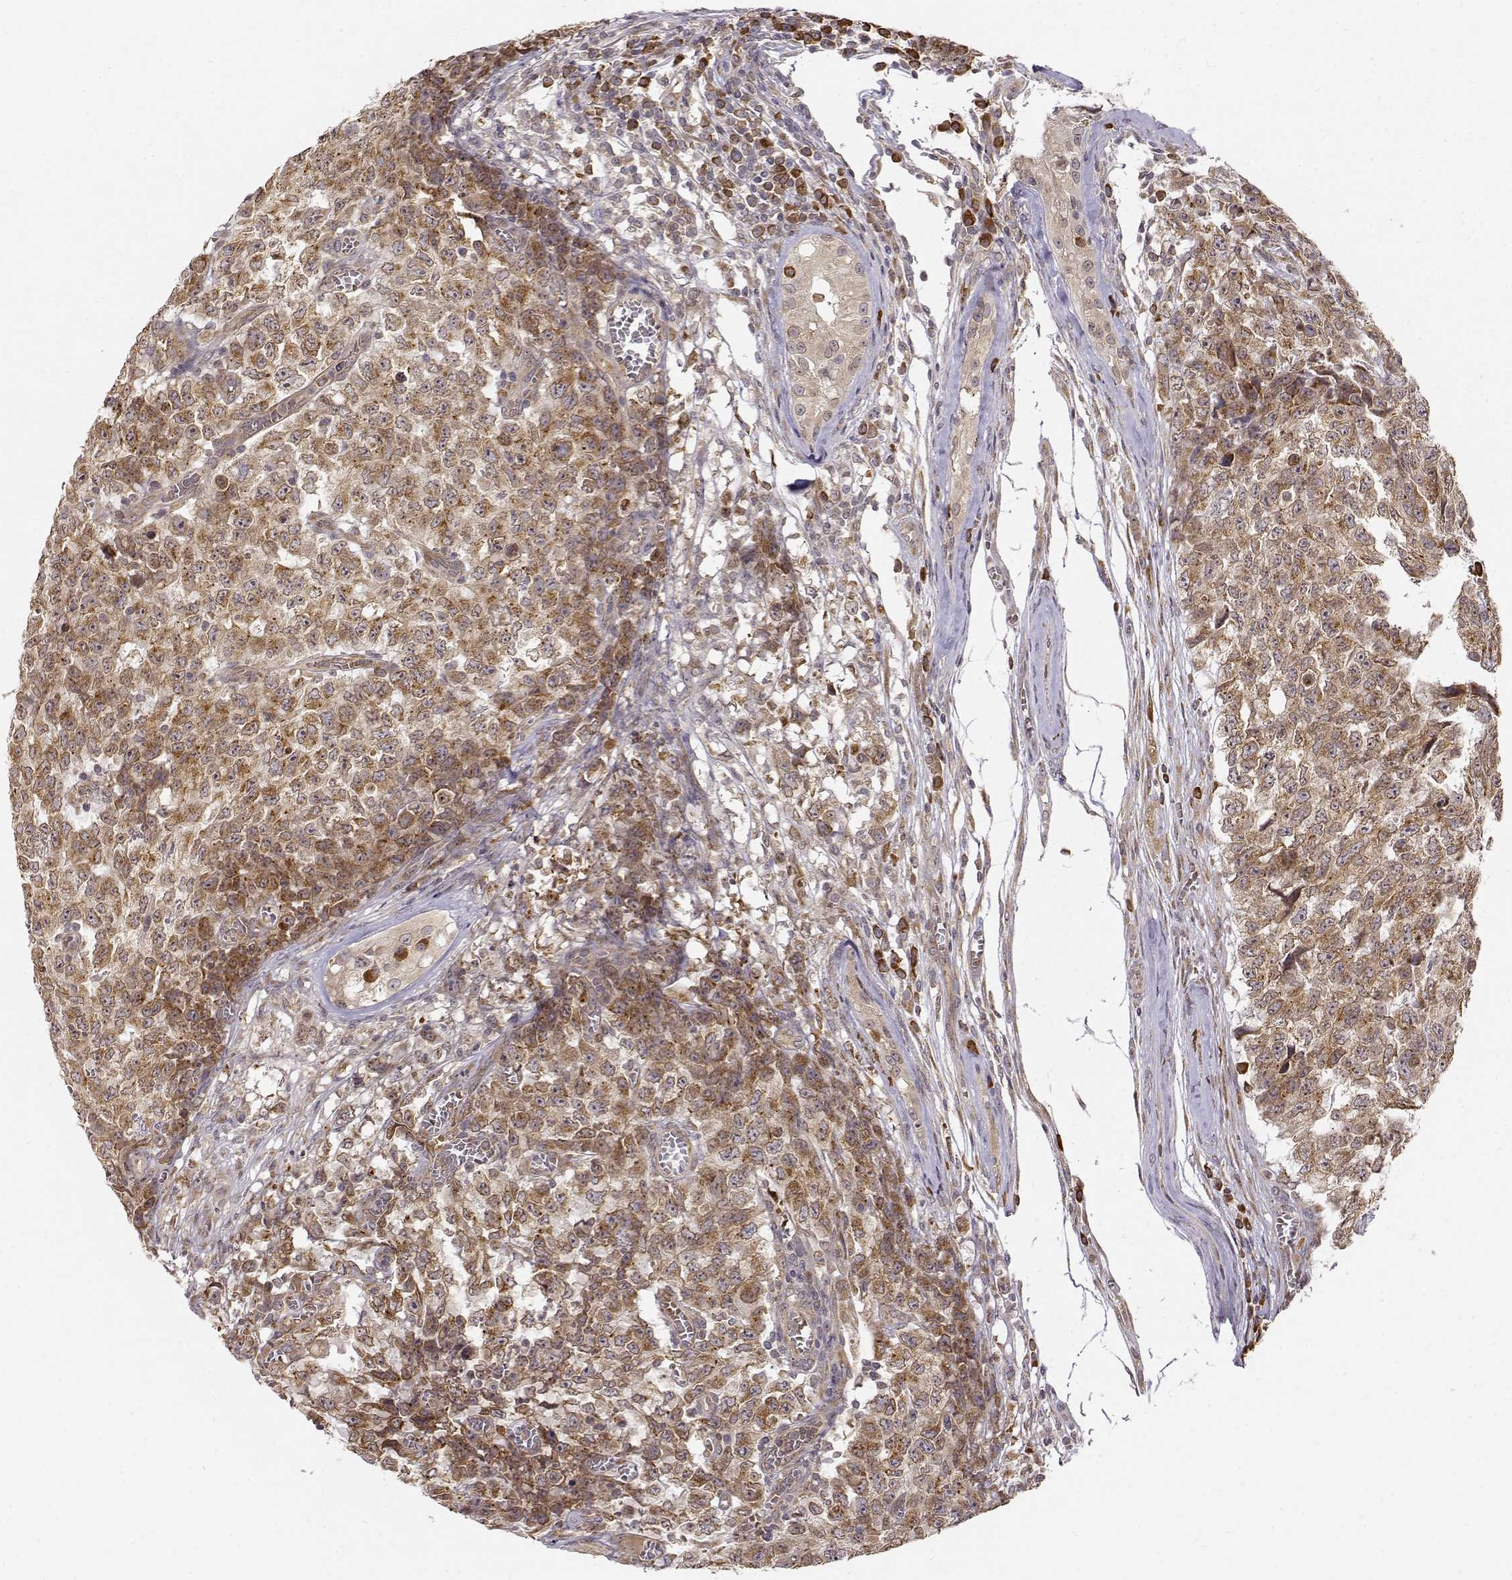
{"staining": {"intensity": "moderate", "quantity": ">75%", "location": "cytoplasmic/membranous"}, "tissue": "testis cancer", "cell_type": "Tumor cells", "image_type": "cancer", "snomed": [{"axis": "morphology", "description": "Carcinoma, Embryonal, NOS"}, {"axis": "topography", "description": "Testis"}], "caption": "Immunohistochemistry image of human testis embryonal carcinoma stained for a protein (brown), which displays medium levels of moderate cytoplasmic/membranous staining in about >75% of tumor cells.", "gene": "ERGIC2", "patient": {"sex": "male", "age": 23}}